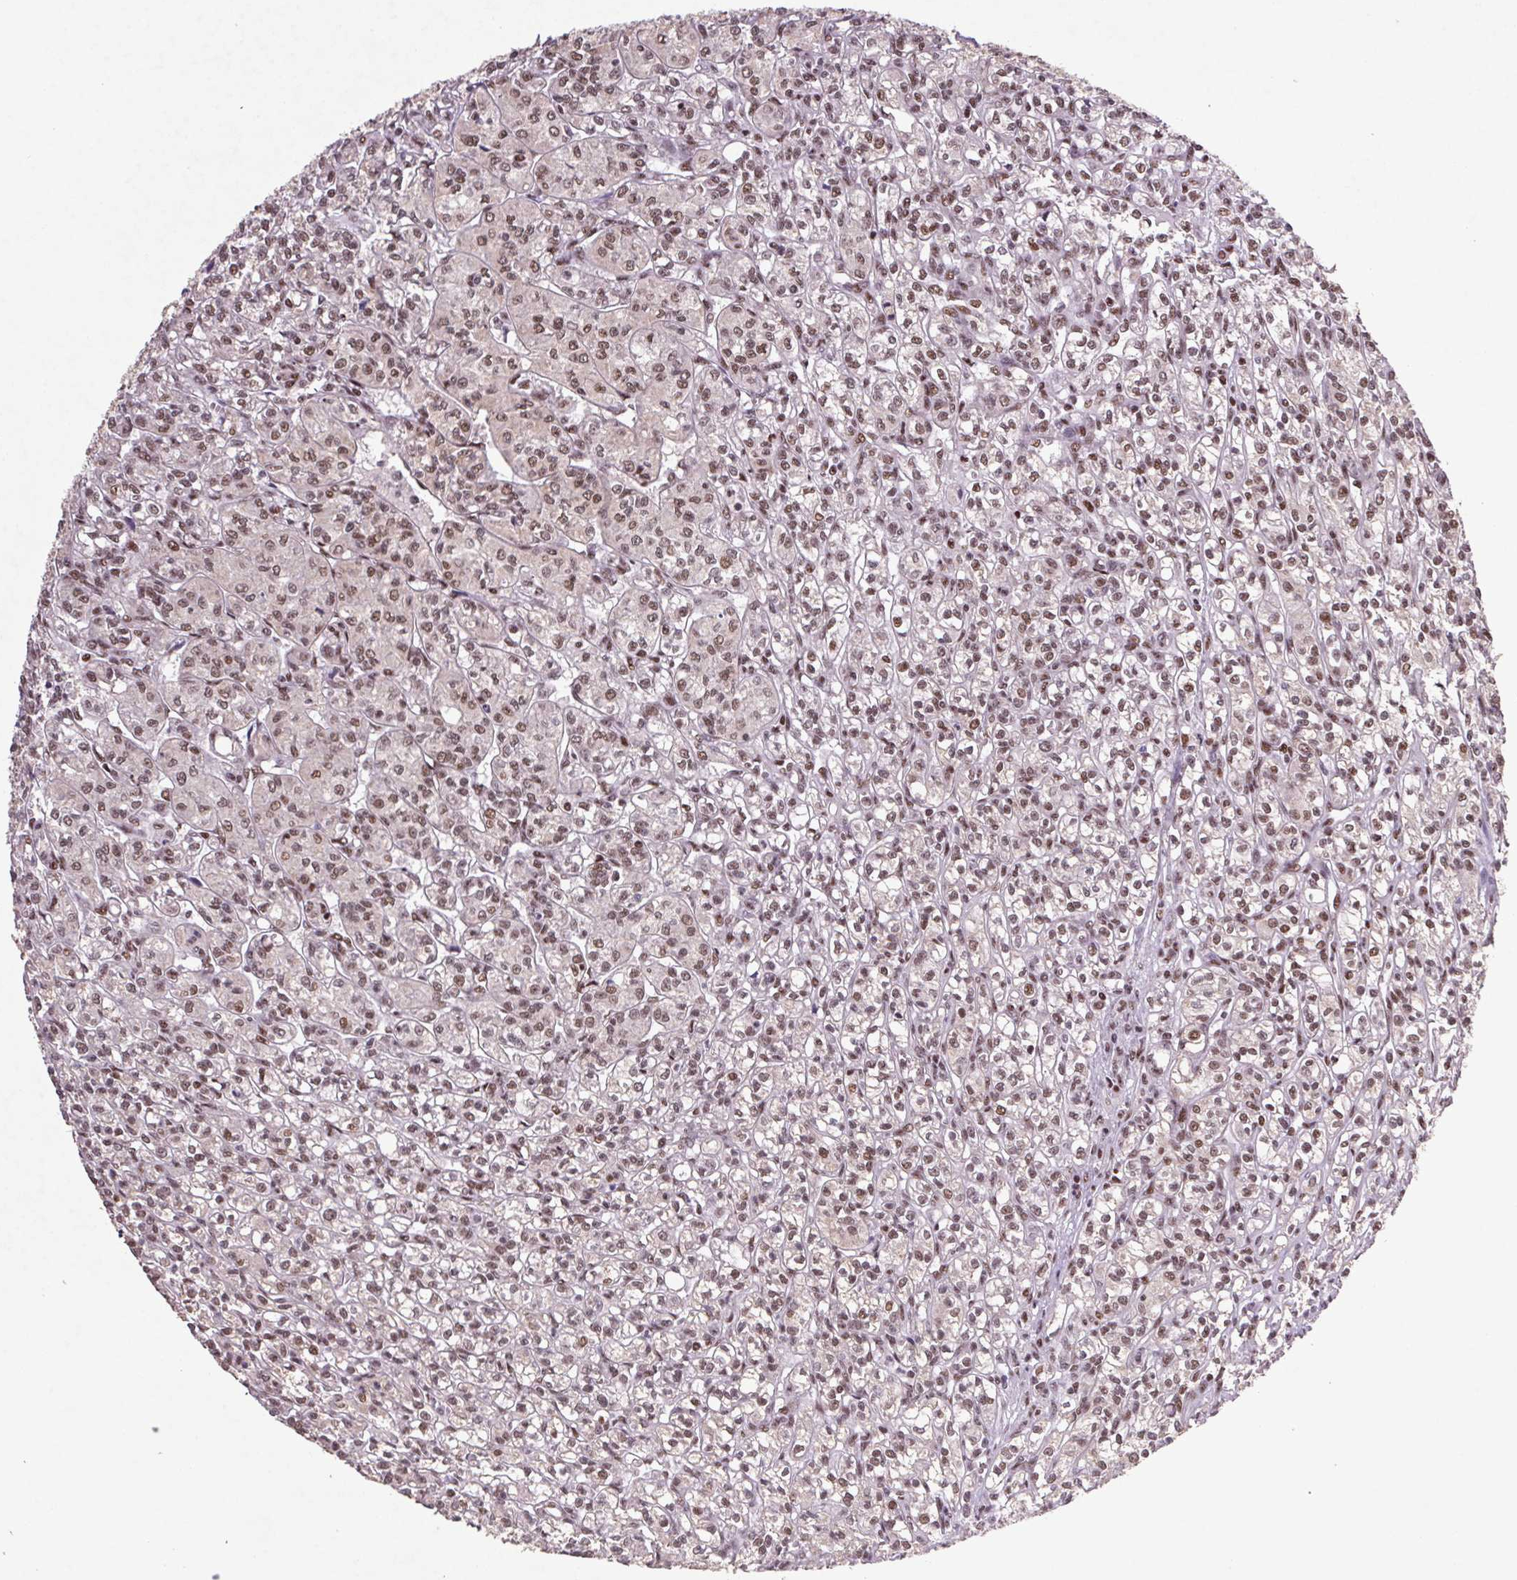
{"staining": {"intensity": "moderate", "quantity": ">75%", "location": "nuclear"}, "tissue": "renal cancer", "cell_type": "Tumor cells", "image_type": "cancer", "snomed": [{"axis": "morphology", "description": "Adenocarcinoma, NOS"}, {"axis": "topography", "description": "Kidney"}], "caption": "Adenocarcinoma (renal) stained for a protein (brown) shows moderate nuclear positive positivity in approximately >75% of tumor cells.", "gene": "LDLRAD4", "patient": {"sex": "male", "age": 36}}